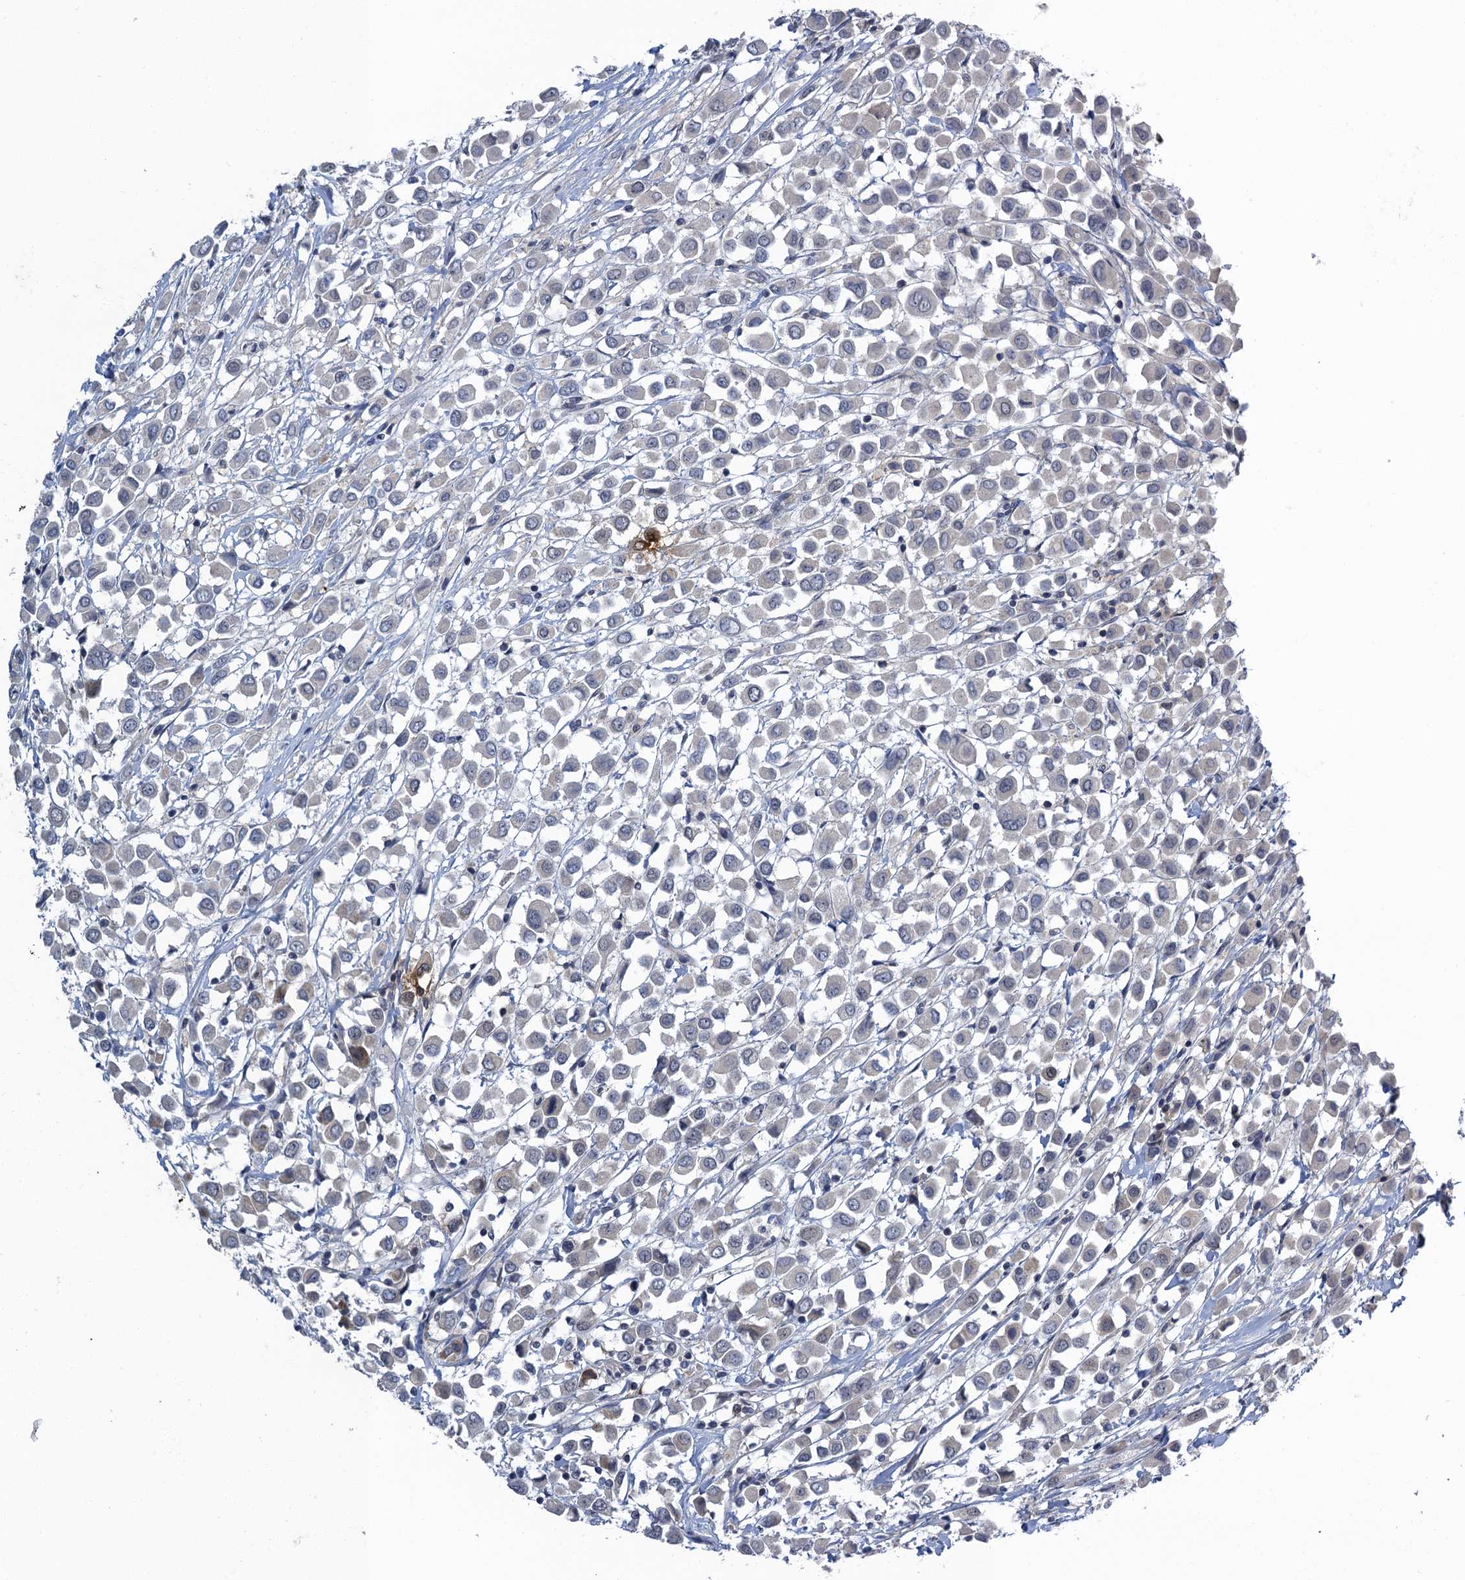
{"staining": {"intensity": "weak", "quantity": "<25%", "location": "cytoplasmic/membranous"}, "tissue": "breast cancer", "cell_type": "Tumor cells", "image_type": "cancer", "snomed": [{"axis": "morphology", "description": "Duct carcinoma"}, {"axis": "topography", "description": "Breast"}], "caption": "Tumor cells are negative for brown protein staining in breast infiltrating ductal carcinoma. (Brightfield microscopy of DAB immunohistochemistry (IHC) at high magnification).", "gene": "MRFAP1", "patient": {"sex": "female", "age": 61}}